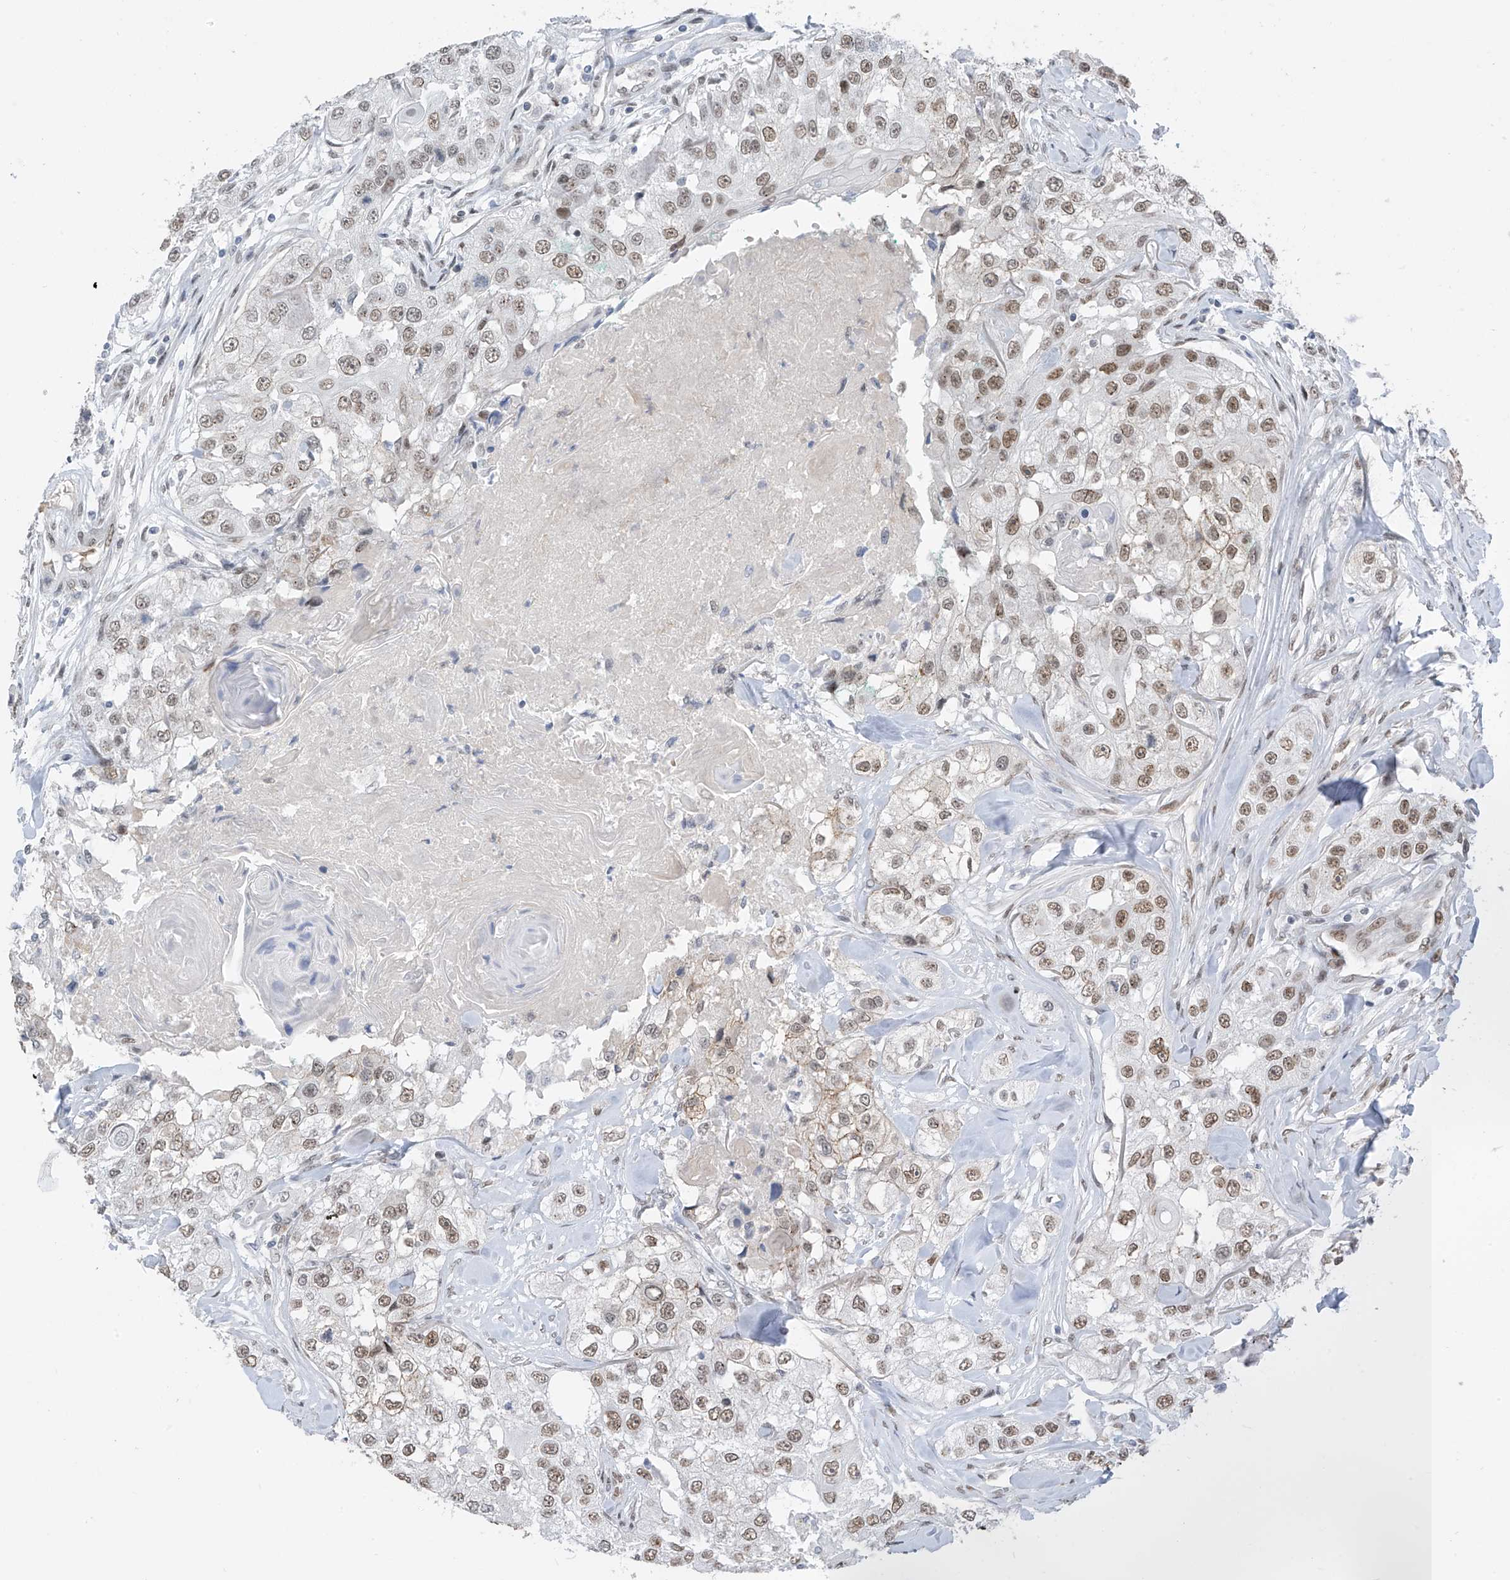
{"staining": {"intensity": "moderate", "quantity": ">75%", "location": "nuclear"}, "tissue": "head and neck cancer", "cell_type": "Tumor cells", "image_type": "cancer", "snomed": [{"axis": "morphology", "description": "Normal tissue, NOS"}, {"axis": "morphology", "description": "Squamous cell carcinoma, NOS"}, {"axis": "topography", "description": "Skeletal muscle"}, {"axis": "topography", "description": "Head-Neck"}], "caption": "Immunohistochemistry micrograph of squamous cell carcinoma (head and neck) stained for a protein (brown), which reveals medium levels of moderate nuclear expression in about >75% of tumor cells.", "gene": "MCM9", "patient": {"sex": "male", "age": 51}}